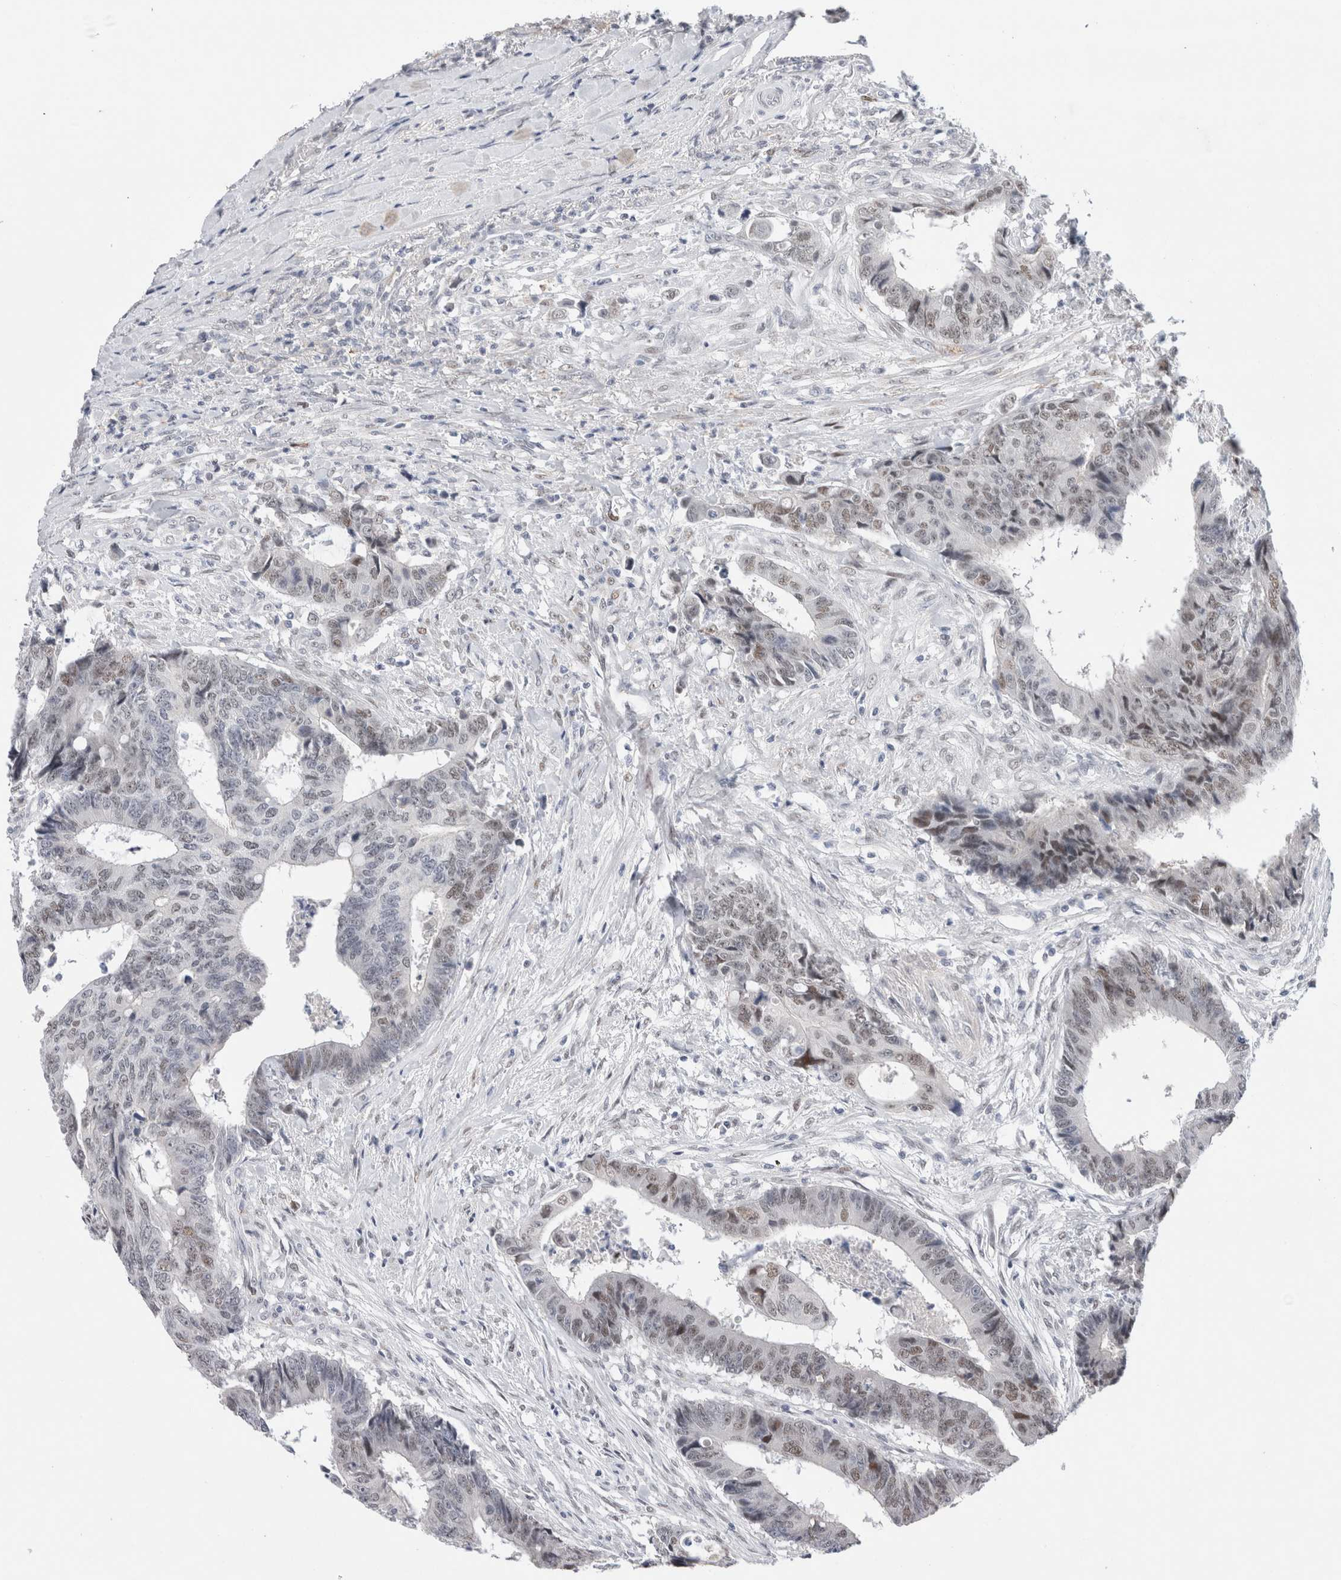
{"staining": {"intensity": "weak", "quantity": "25%-75%", "location": "nuclear"}, "tissue": "colorectal cancer", "cell_type": "Tumor cells", "image_type": "cancer", "snomed": [{"axis": "morphology", "description": "Adenocarcinoma, NOS"}, {"axis": "topography", "description": "Rectum"}], "caption": "DAB immunohistochemical staining of colorectal cancer exhibits weak nuclear protein expression in approximately 25%-75% of tumor cells. (DAB IHC, brown staining for protein, blue staining for nuclei).", "gene": "KNL1", "patient": {"sex": "male", "age": 84}}